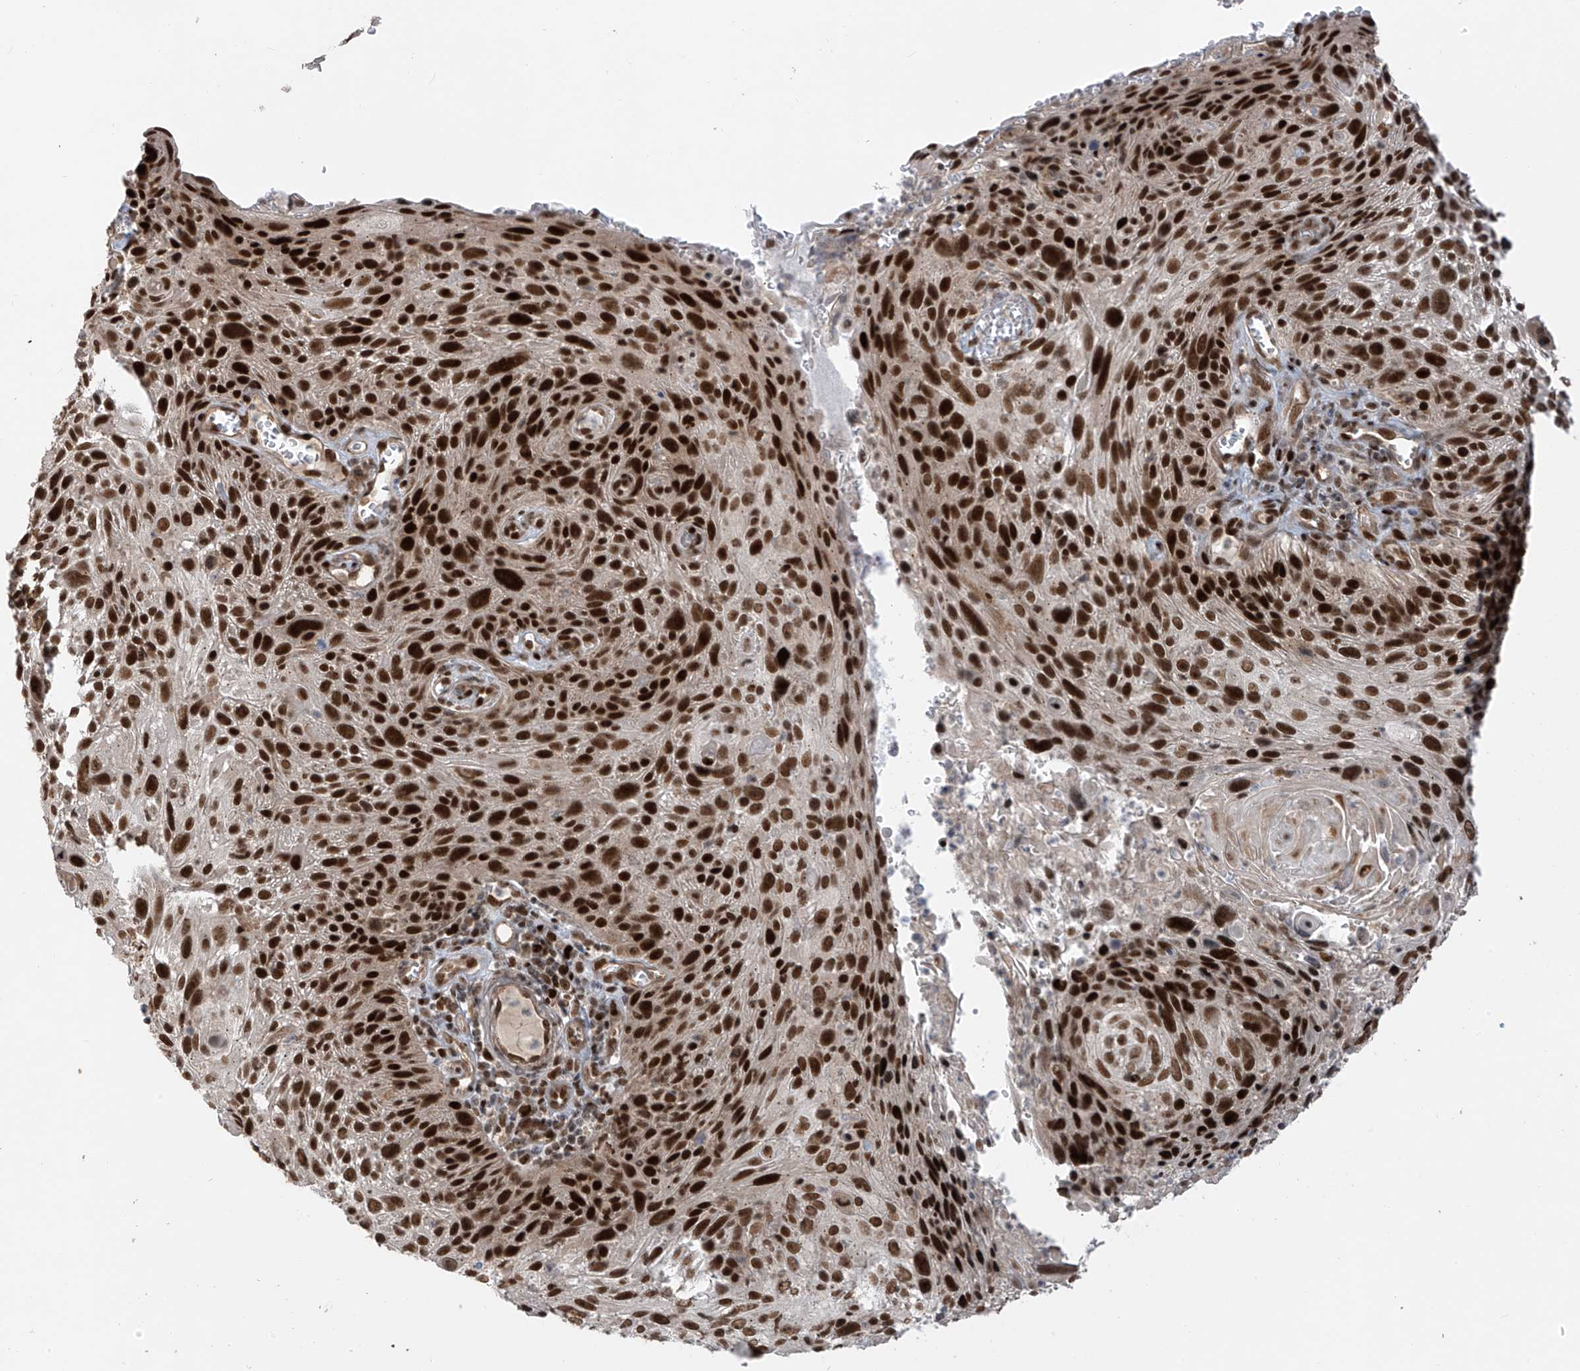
{"staining": {"intensity": "strong", "quantity": ">75%", "location": "nuclear"}, "tissue": "cervical cancer", "cell_type": "Tumor cells", "image_type": "cancer", "snomed": [{"axis": "morphology", "description": "Squamous cell carcinoma, NOS"}, {"axis": "topography", "description": "Cervix"}], "caption": "Immunohistochemistry (IHC) micrograph of cervical cancer (squamous cell carcinoma) stained for a protein (brown), which displays high levels of strong nuclear expression in approximately >75% of tumor cells.", "gene": "ARHGEF3", "patient": {"sex": "female", "age": 51}}